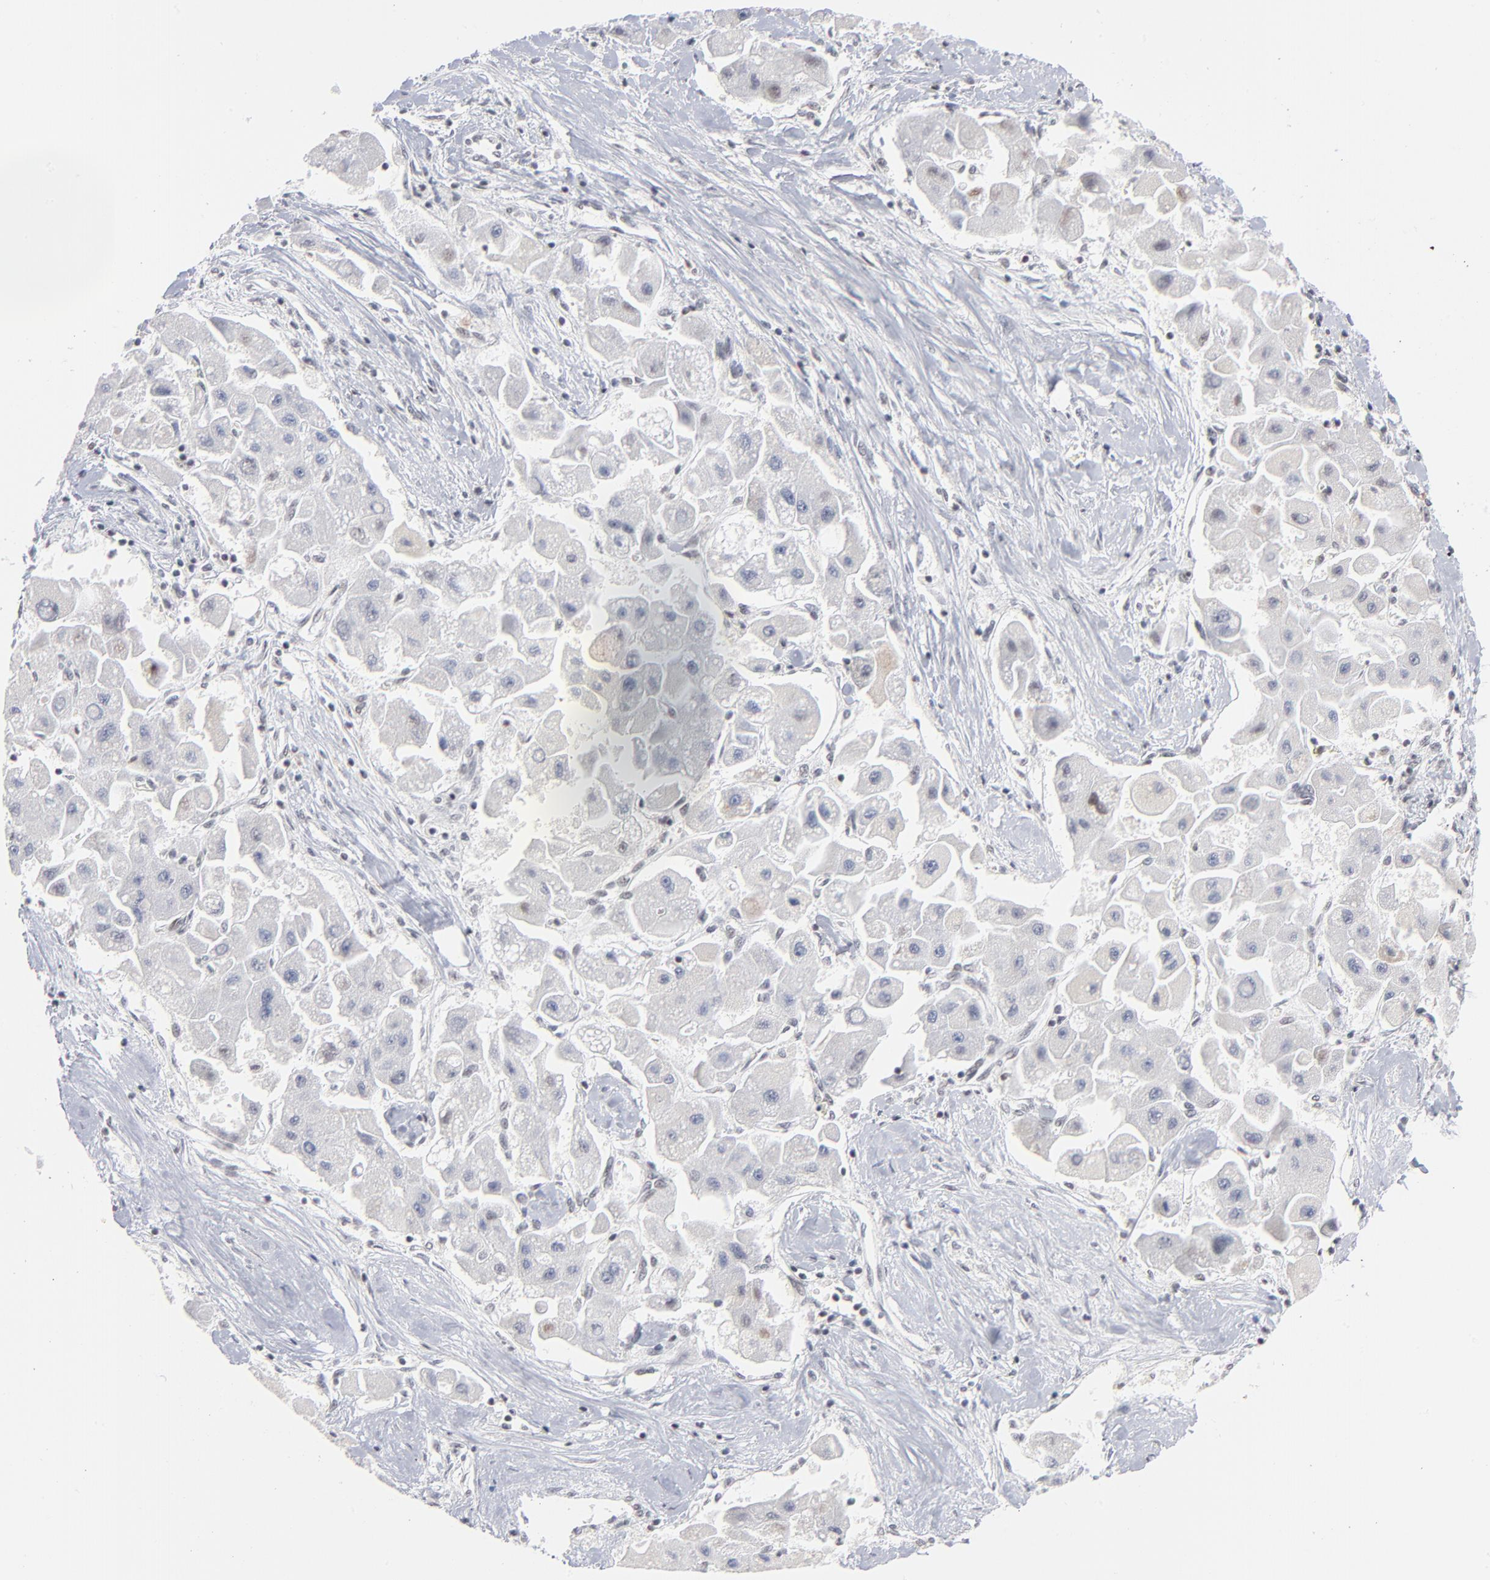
{"staining": {"intensity": "negative", "quantity": "none", "location": "none"}, "tissue": "liver cancer", "cell_type": "Tumor cells", "image_type": "cancer", "snomed": [{"axis": "morphology", "description": "Carcinoma, Hepatocellular, NOS"}, {"axis": "topography", "description": "Liver"}], "caption": "This image is of liver cancer stained with IHC to label a protein in brown with the nuclei are counter-stained blue. There is no staining in tumor cells.", "gene": "ZNF143", "patient": {"sex": "male", "age": 24}}